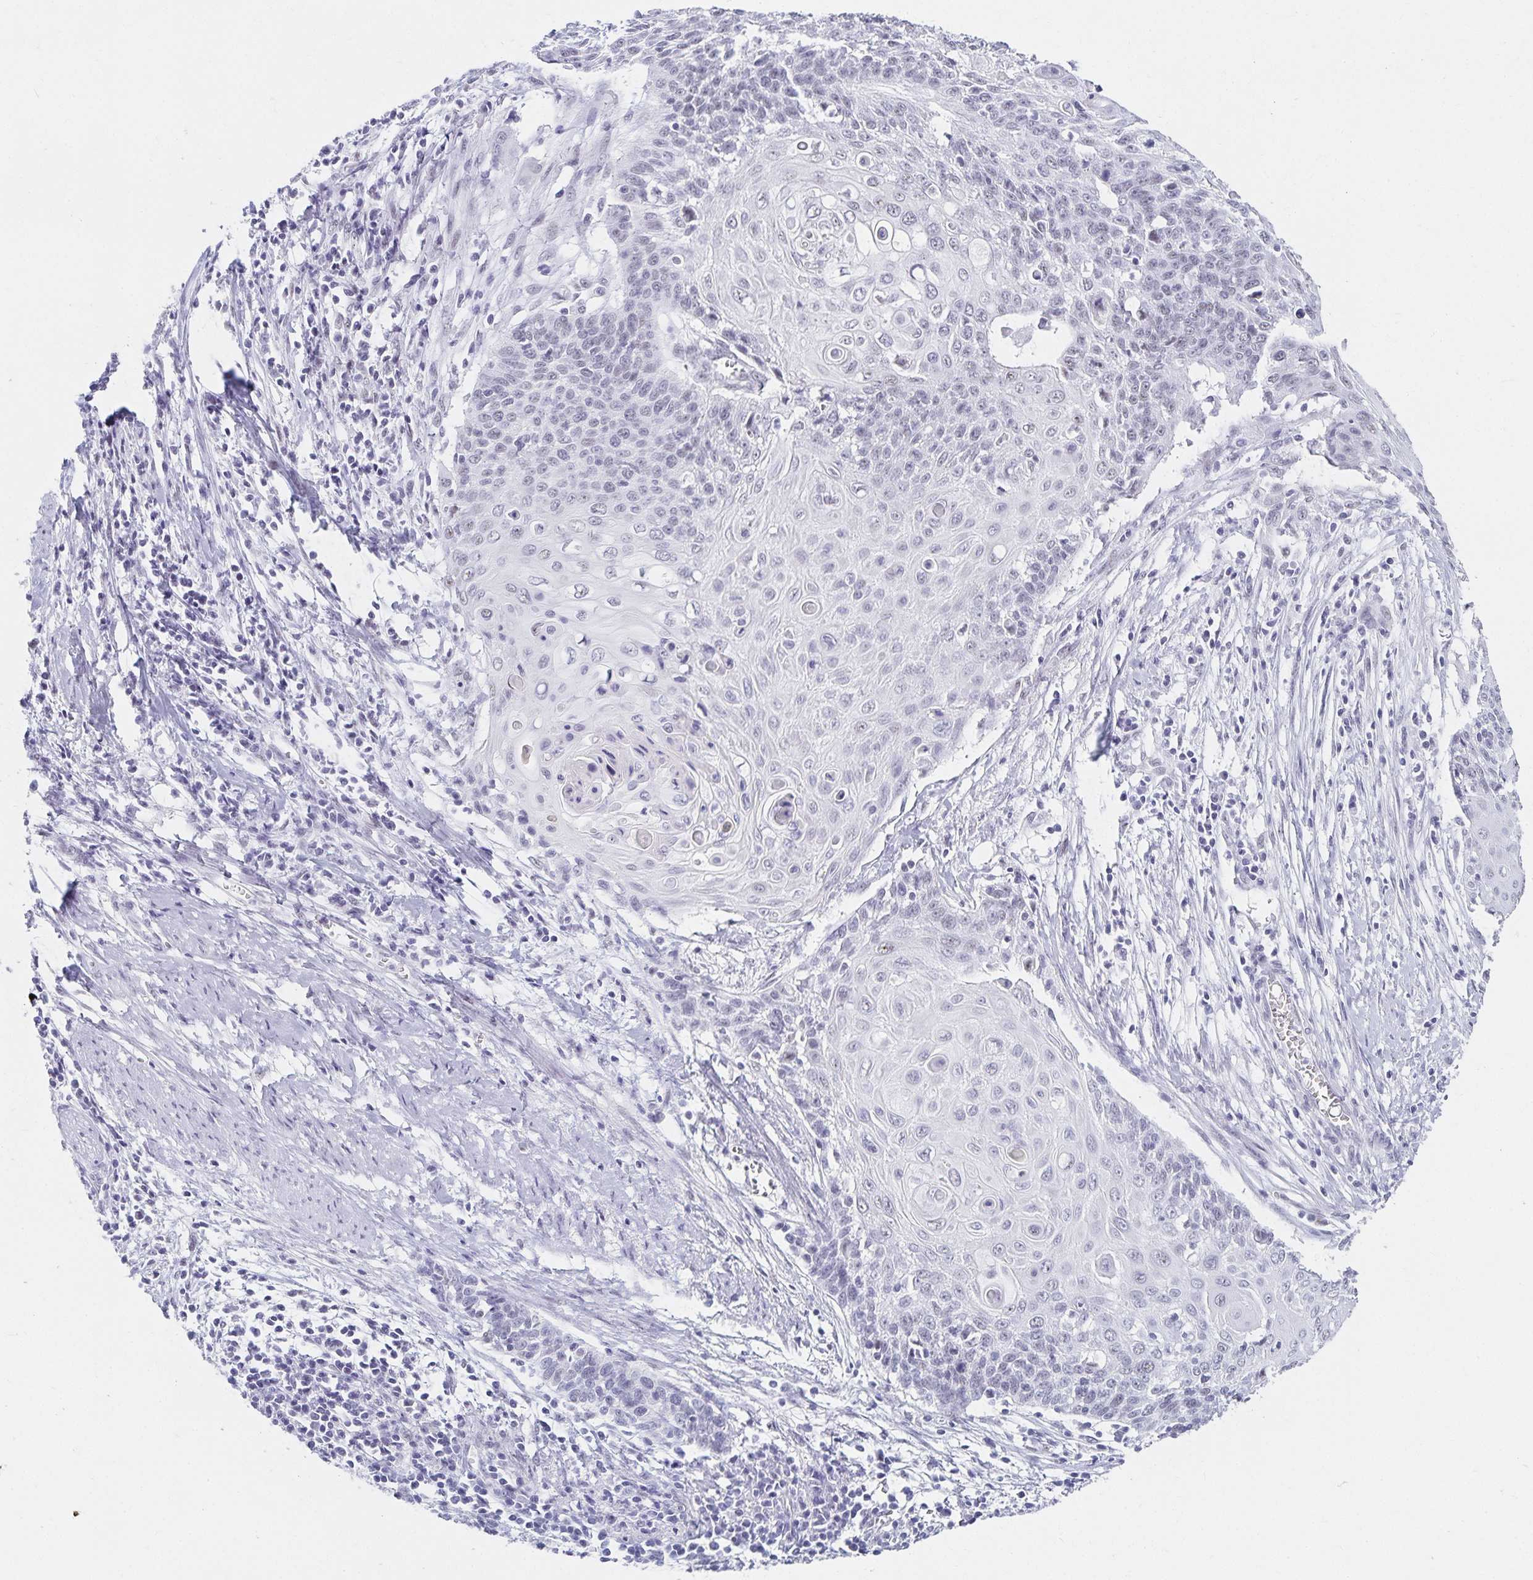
{"staining": {"intensity": "negative", "quantity": "none", "location": "none"}, "tissue": "cervical cancer", "cell_type": "Tumor cells", "image_type": "cancer", "snomed": [{"axis": "morphology", "description": "Squamous cell carcinoma, NOS"}, {"axis": "topography", "description": "Cervix"}], "caption": "Micrograph shows no protein expression in tumor cells of cervical squamous cell carcinoma tissue.", "gene": "C20orf85", "patient": {"sex": "female", "age": 39}}